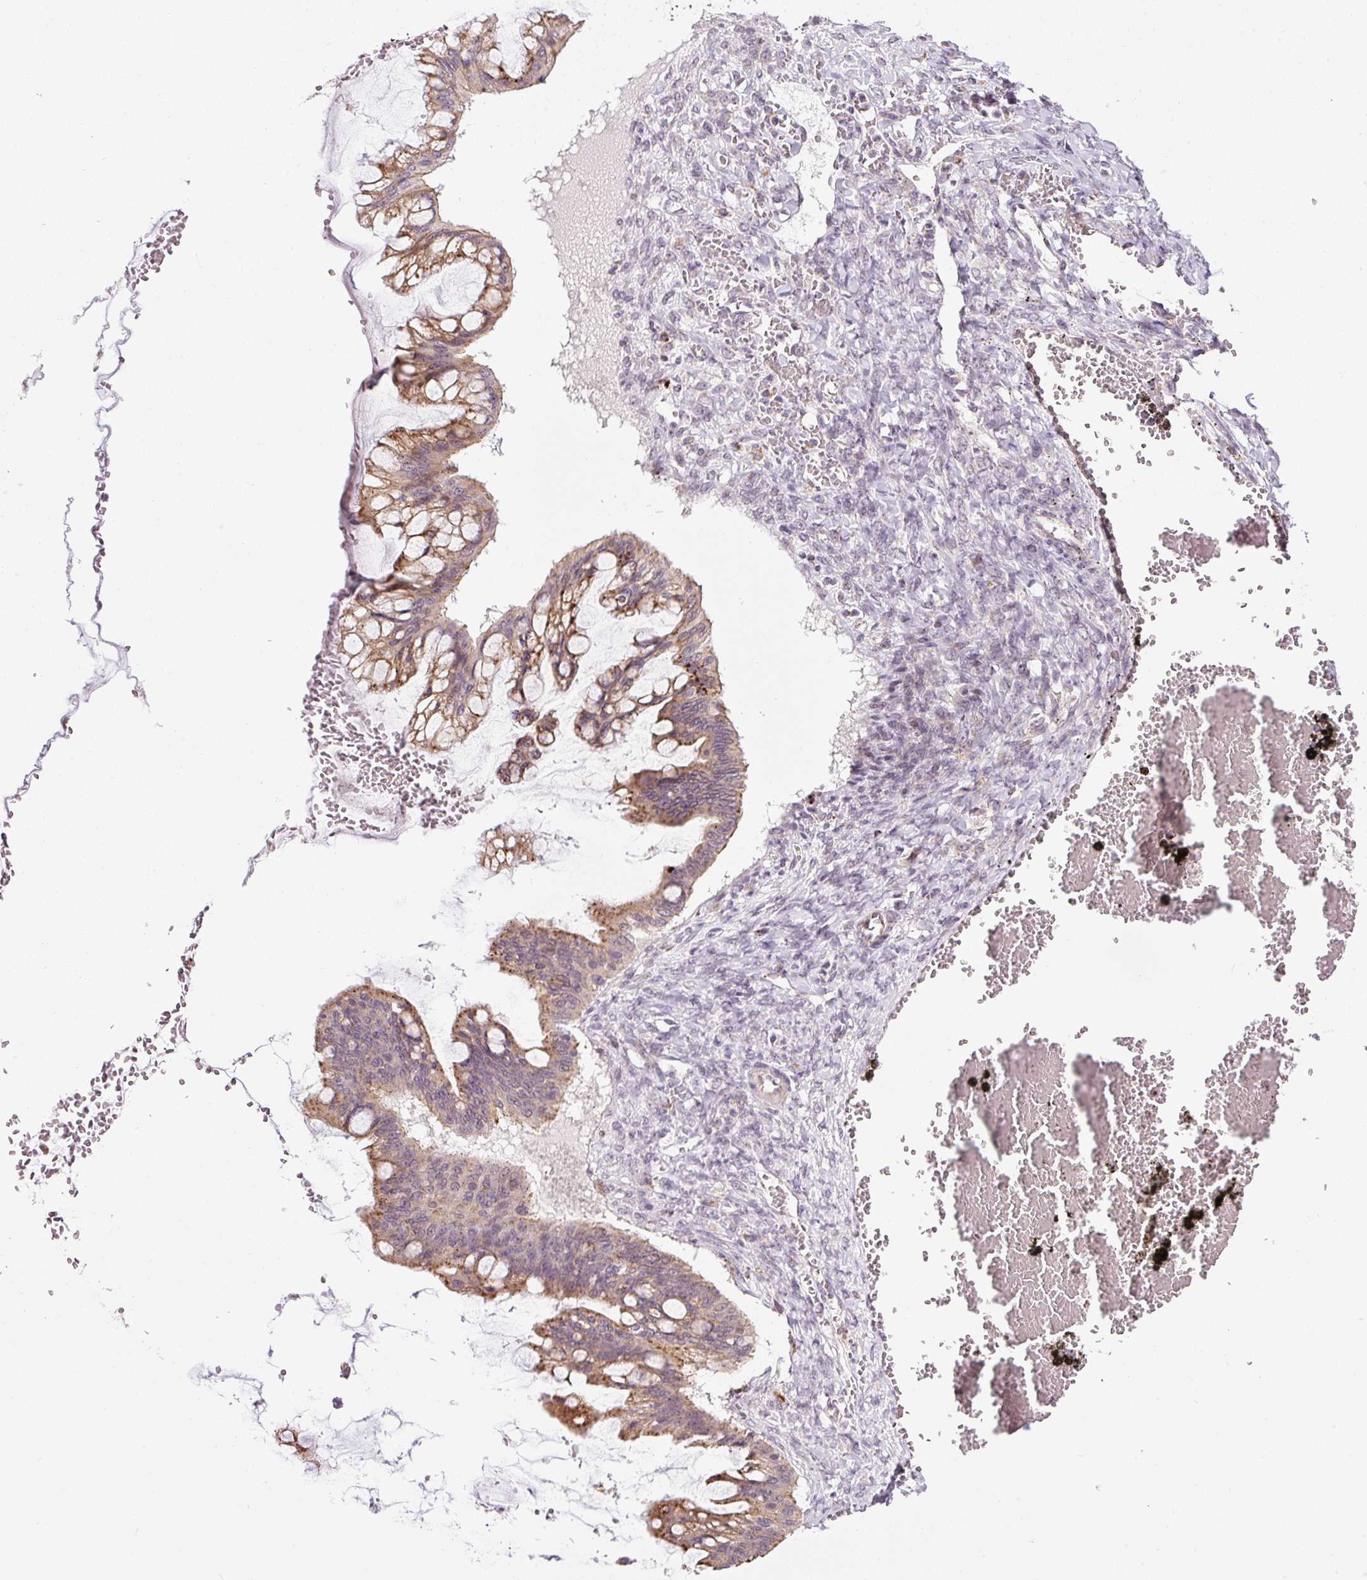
{"staining": {"intensity": "moderate", "quantity": "25%-75%", "location": "cytoplasmic/membranous"}, "tissue": "ovarian cancer", "cell_type": "Tumor cells", "image_type": "cancer", "snomed": [{"axis": "morphology", "description": "Cystadenocarcinoma, mucinous, NOS"}, {"axis": "topography", "description": "Ovary"}], "caption": "Immunohistochemistry histopathology image of human ovarian cancer stained for a protein (brown), which displays medium levels of moderate cytoplasmic/membranous expression in approximately 25%-75% of tumor cells.", "gene": "ZNF639", "patient": {"sex": "female", "age": 73}}